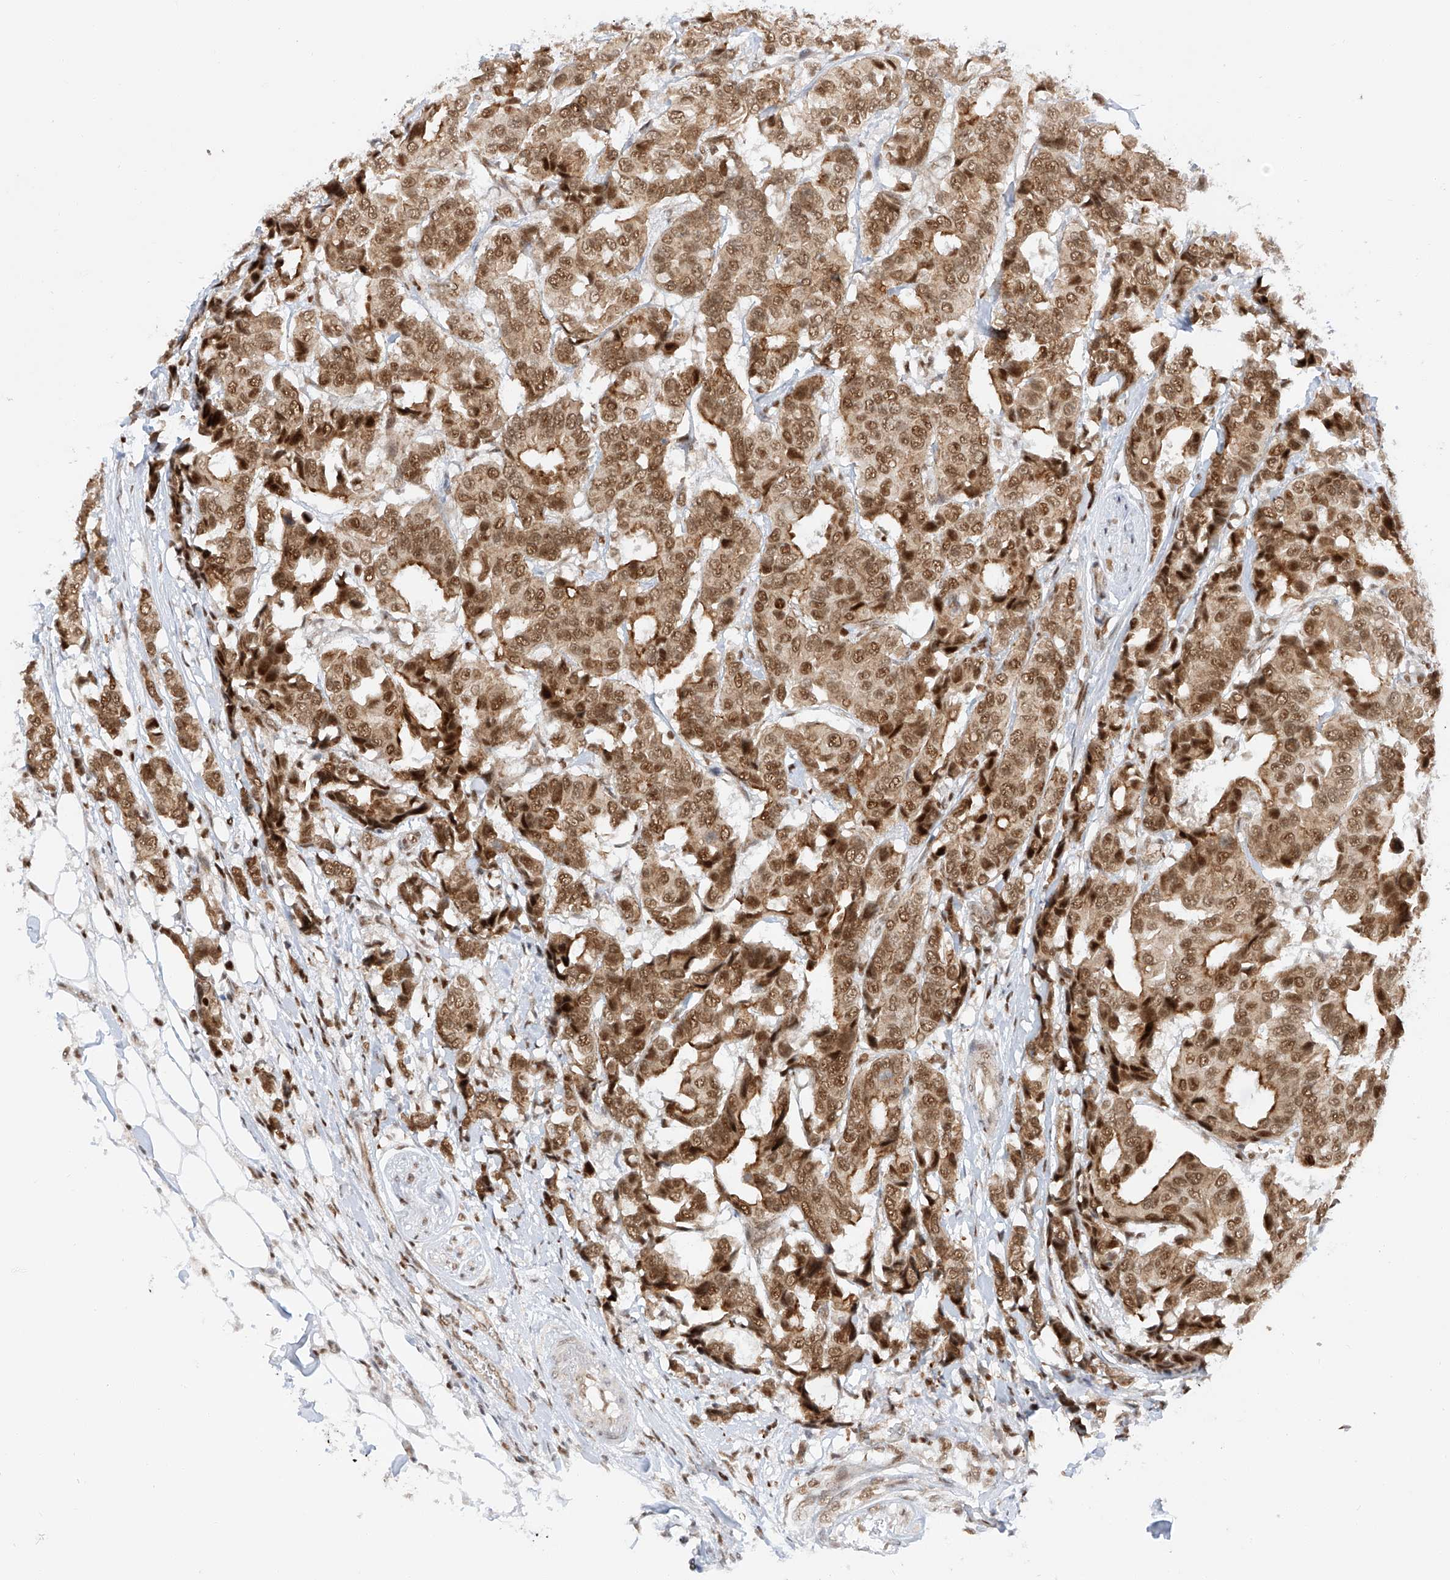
{"staining": {"intensity": "moderate", "quantity": ">75%", "location": "cytoplasmic/membranous,nuclear"}, "tissue": "breast cancer", "cell_type": "Tumor cells", "image_type": "cancer", "snomed": [{"axis": "morphology", "description": "Duct carcinoma"}, {"axis": "topography", "description": "Breast"}], "caption": "A medium amount of moderate cytoplasmic/membranous and nuclear positivity is seen in approximately >75% of tumor cells in breast invasive ductal carcinoma tissue. The staining was performed using DAB (3,3'-diaminobenzidine) to visualize the protein expression in brown, while the nuclei were stained in blue with hematoxylin (Magnification: 20x).", "gene": "POGK", "patient": {"sex": "female", "age": 87}}